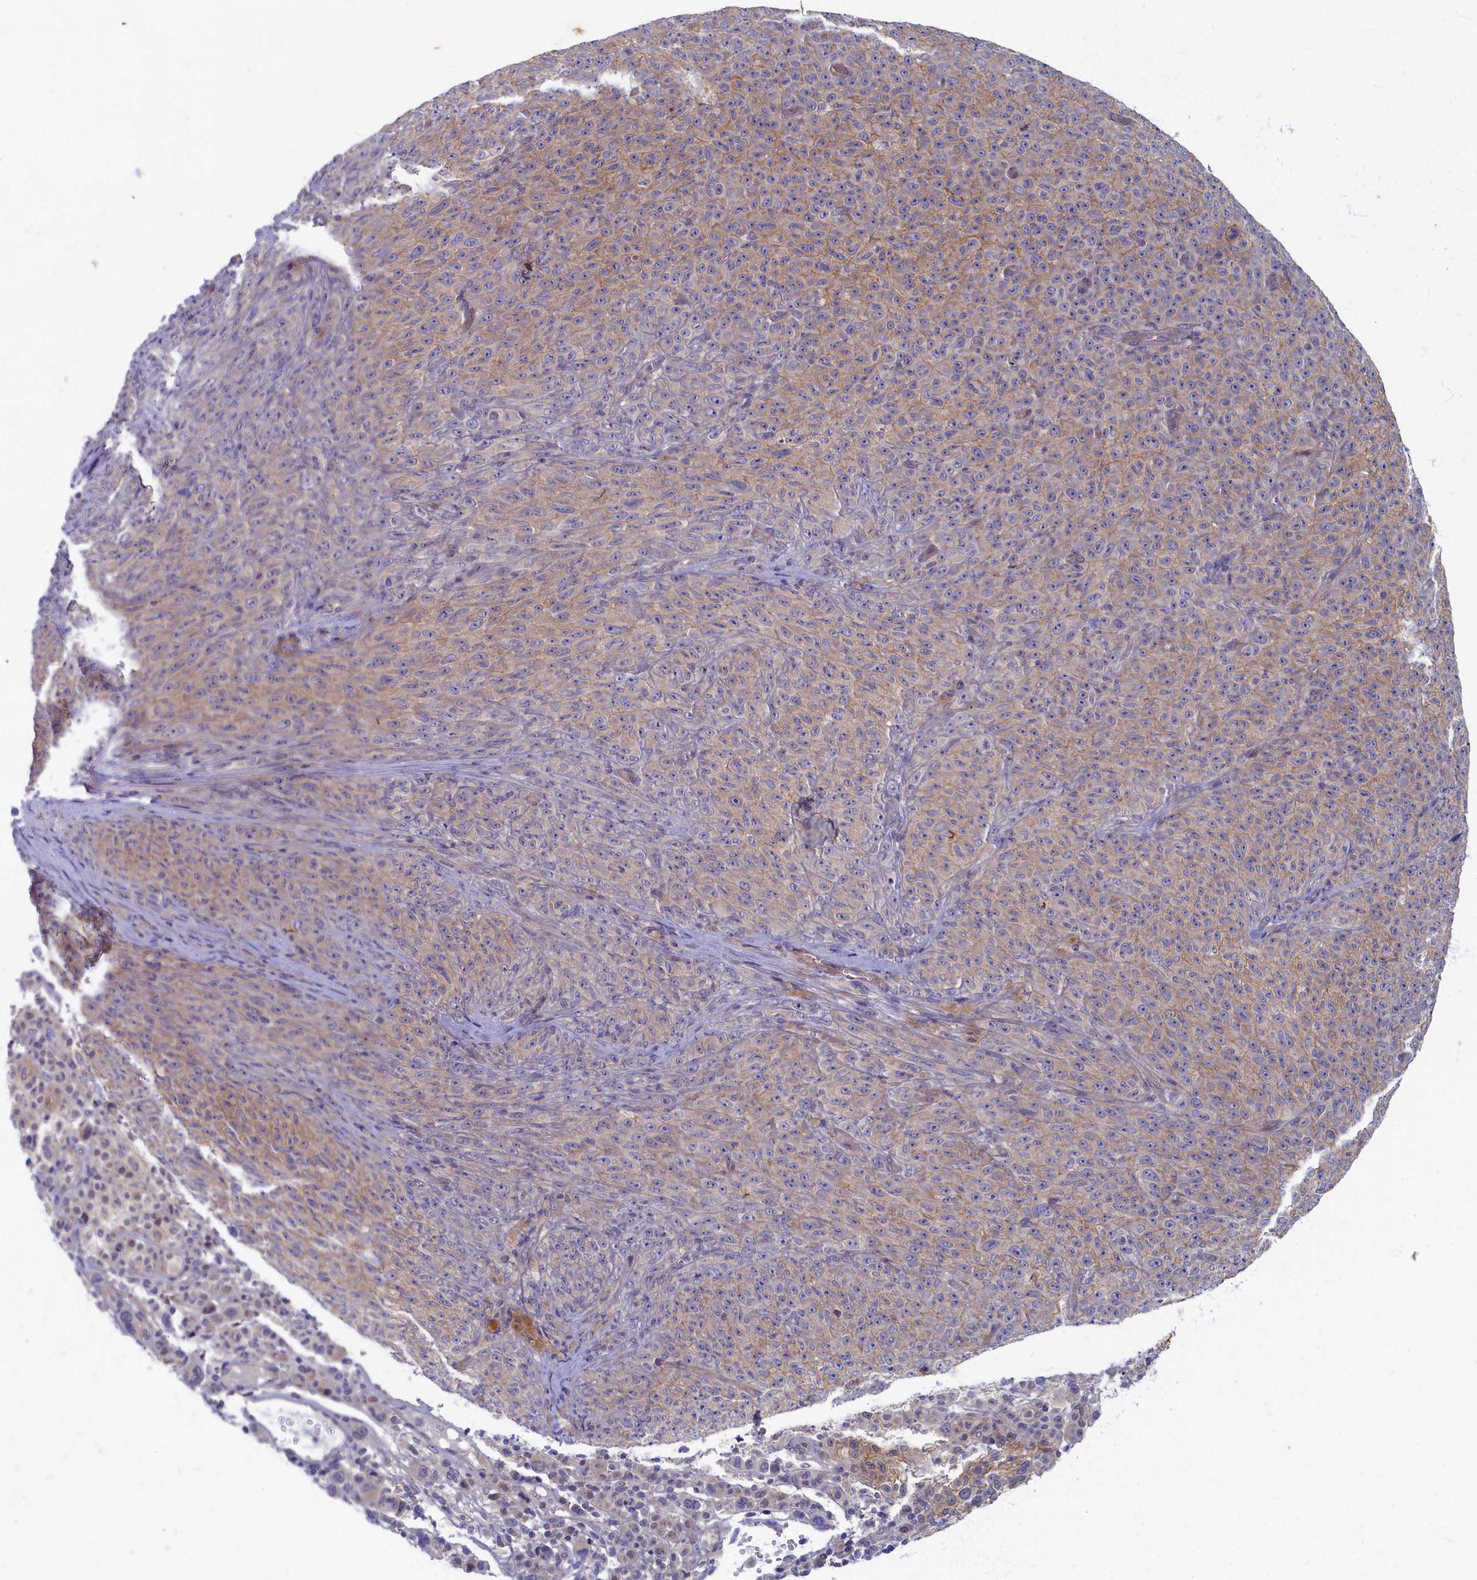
{"staining": {"intensity": "weak", "quantity": "<25%", "location": "cytoplasmic/membranous"}, "tissue": "melanoma", "cell_type": "Tumor cells", "image_type": "cancer", "snomed": [{"axis": "morphology", "description": "Malignant melanoma, NOS"}, {"axis": "topography", "description": "Skin"}], "caption": "Immunohistochemistry photomicrograph of neoplastic tissue: melanoma stained with DAB demonstrates no significant protein staining in tumor cells.", "gene": "WDR59", "patient": {"sex": "female", "age": 82}}